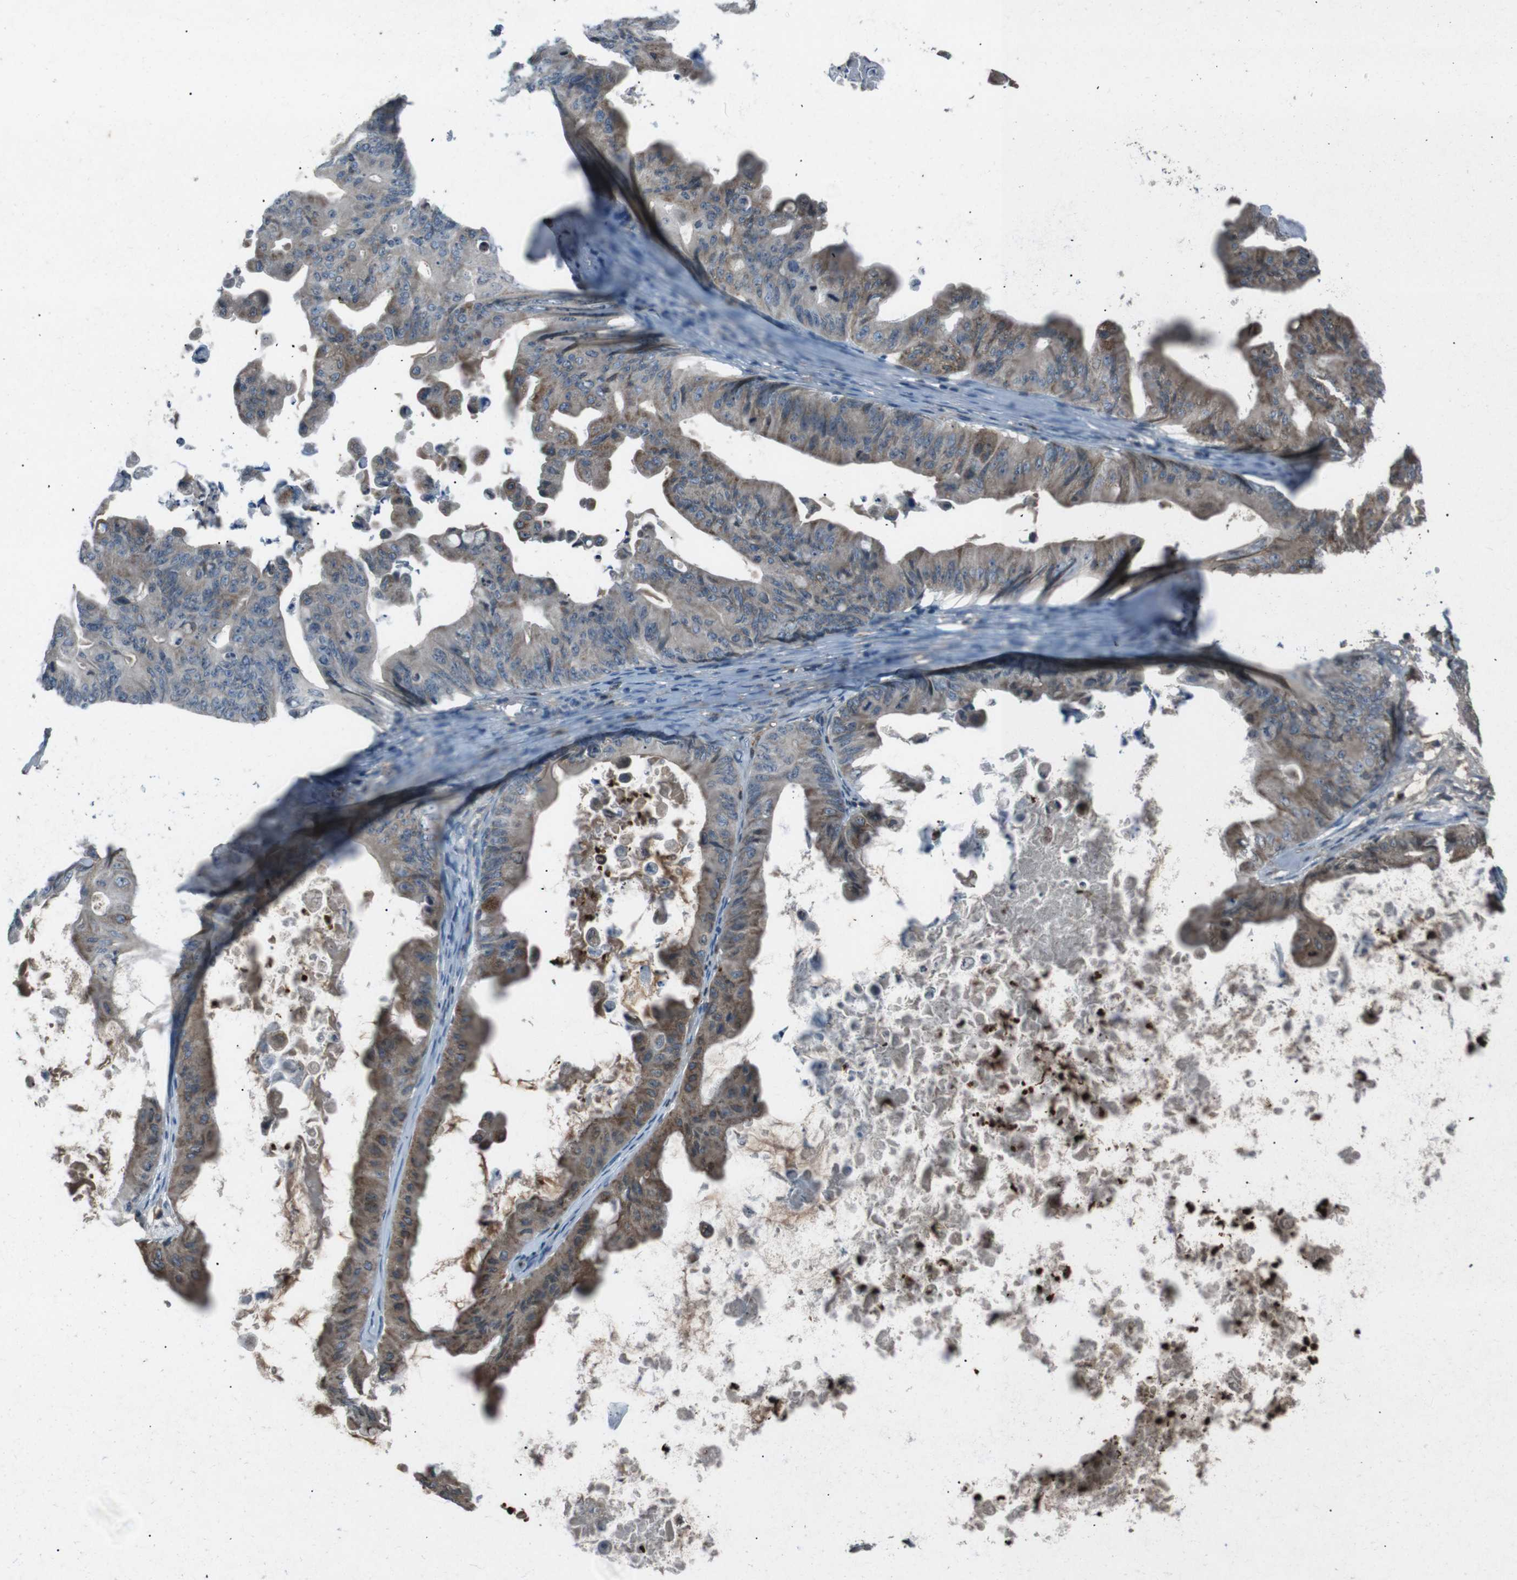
{"staining": {"intensity": "weak", "quantity": ">75%", "location": "cytoplasmic/membranous"}, "tissue": "ovarian cancer", "cell_type": "Tumor cells", "image_type": "cancer", "snomed": [{"axis": "morphology", "description": "Cystadenocarcinoma, mucinous, NOS"}, {"axis": "topography", "description": "Ovary"}], "caption": "Protein expression analysis of human ovarian mucinous cystadenocarcinoma reveals weak cytoplasmic/membranous positivity in about >75% of tumor cells. (brown staining indicates protein expression, while blue staining denotes nuclei).", "gene": "UGT1A6", "patient": {"sex": "female", "age": 37}}